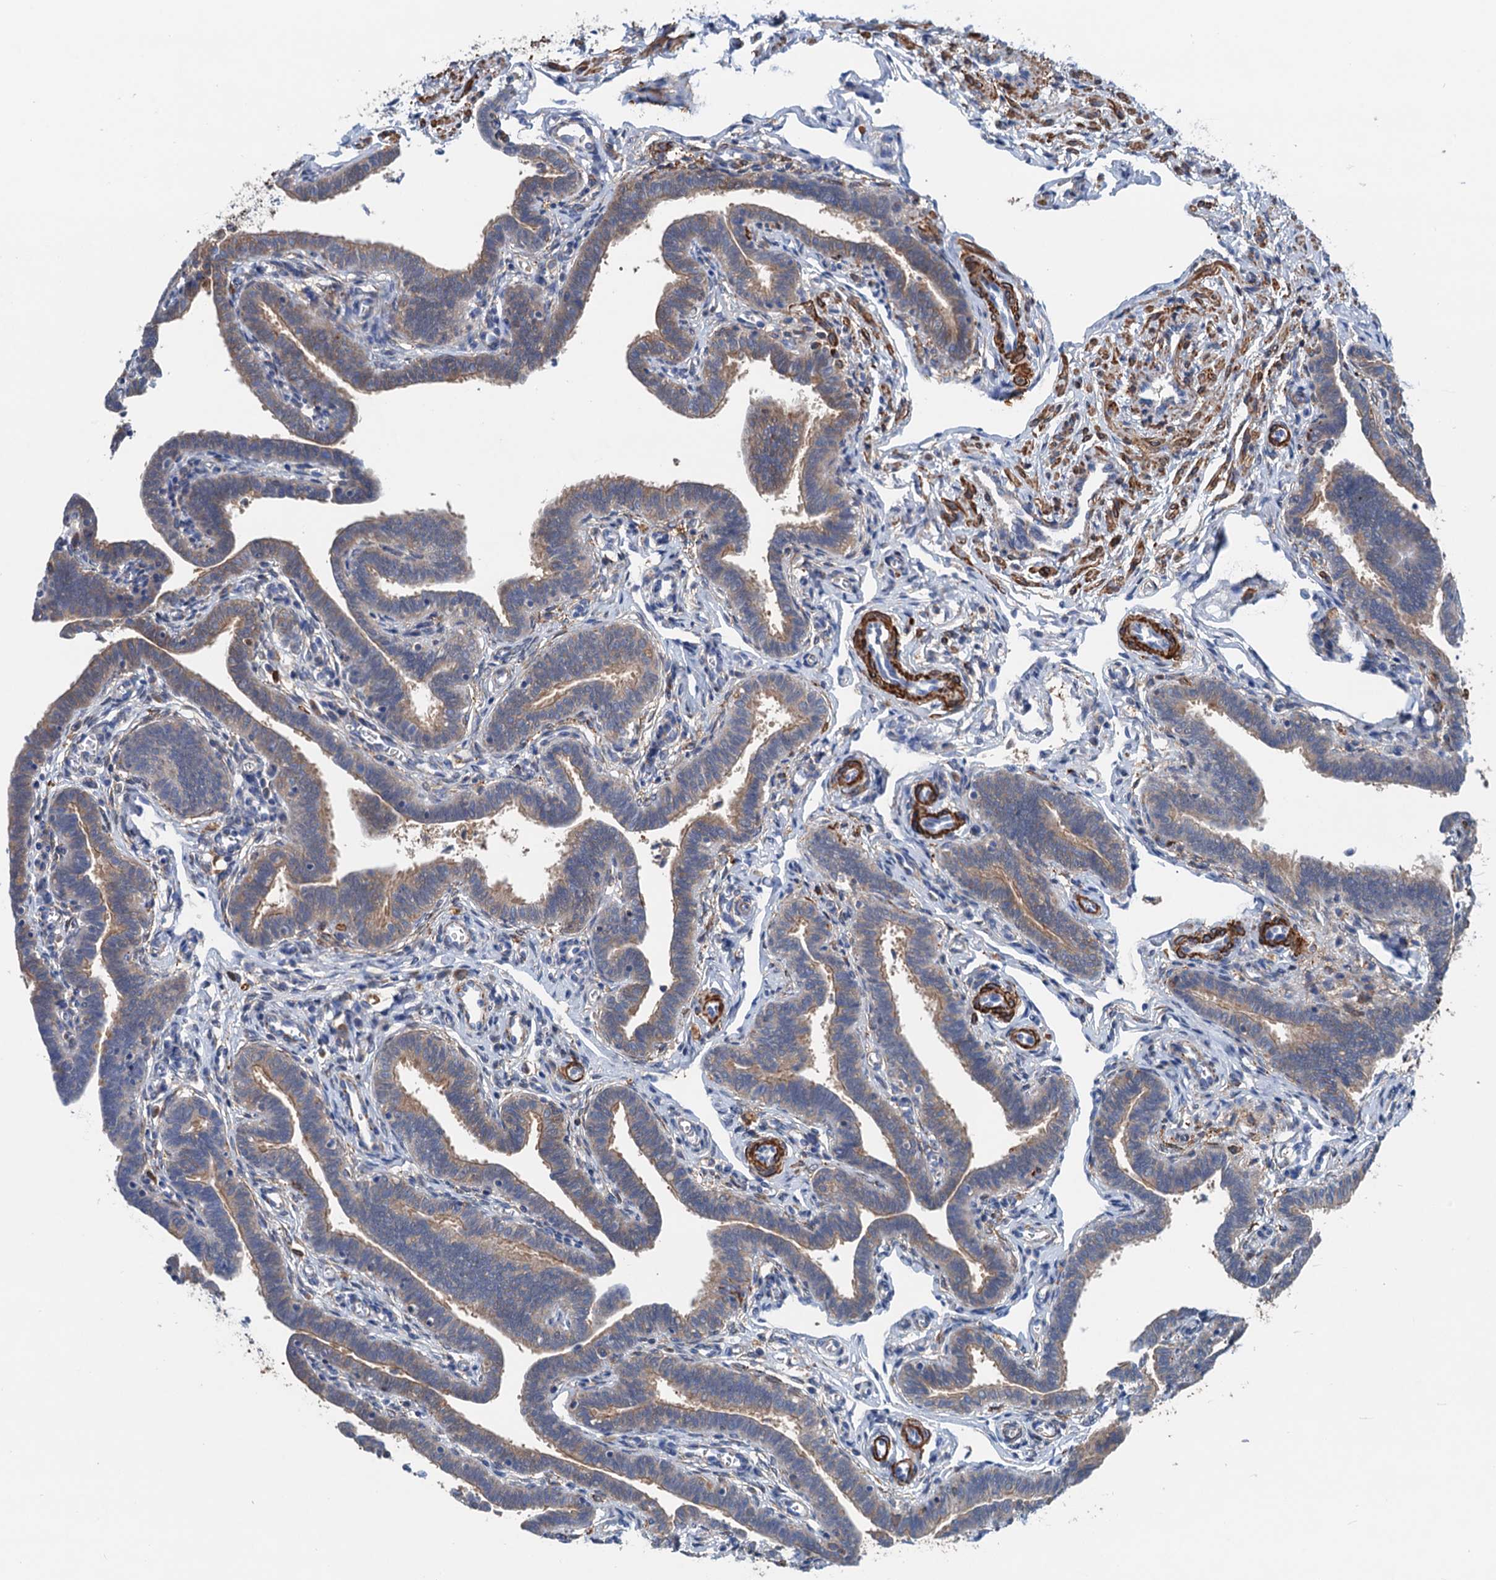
{"staining": {"intensity": "moderate", "quantity": ">75%", "location": "cytoplasmic/membranous"}, "tissue": "fallopian tube", "cell_type": "Glandular cells", "image_type": "normal", "snomed": [{"axis": "morphology", "description": "Normal tissue, NOS"}, {"axis": "topography", "description": "Fallopian tube"}], "caption": "Brown immunohistochemical staining in normal human fallopian tube shows moderate cytoplasmic/membranous expression in approximately >75% of glandular cells.", "gene": "CSTPP1", "patient": {"sex": "female", "age": 36}}